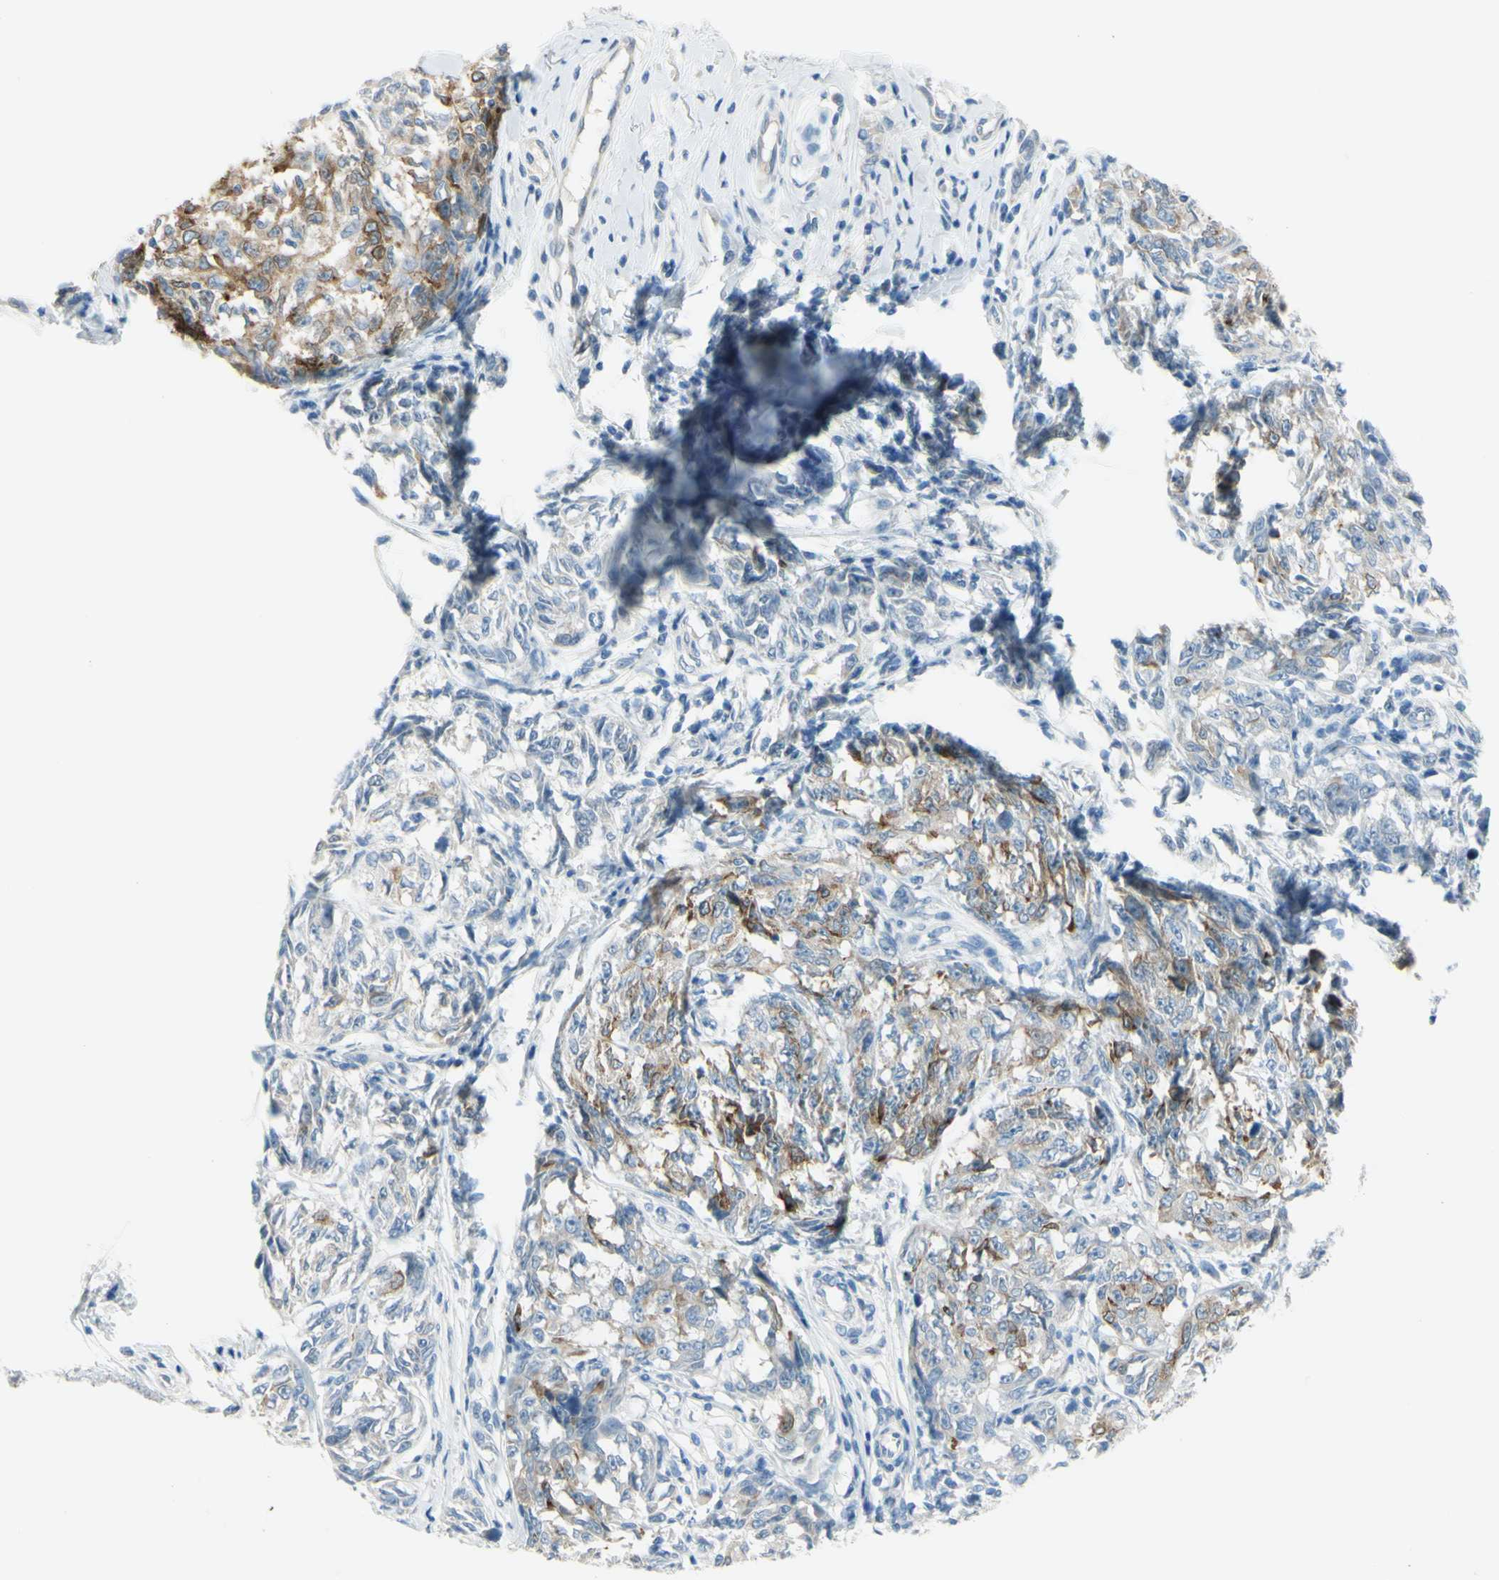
{"staining": {"intensity": "moderate", "quantity": "25%-75%", "location": "cytoplasmic/membranous"}, "tissue": "melanoma", "cell_type": "Tumor cells", "image_type": "cancer", "snomed": [{"axis": "morphology", "description": "Malignant melanoma, NOS"}, {"axis": "topography", "description": "Skin"}], "caption": "IHC of malignant melanoma shows medium levels of moderate cytoplasmic/membranous expression in approximately 25%-75% of tumor cells.", "gene": "DCT", "patient": {"sex": "female", "age": 64}}